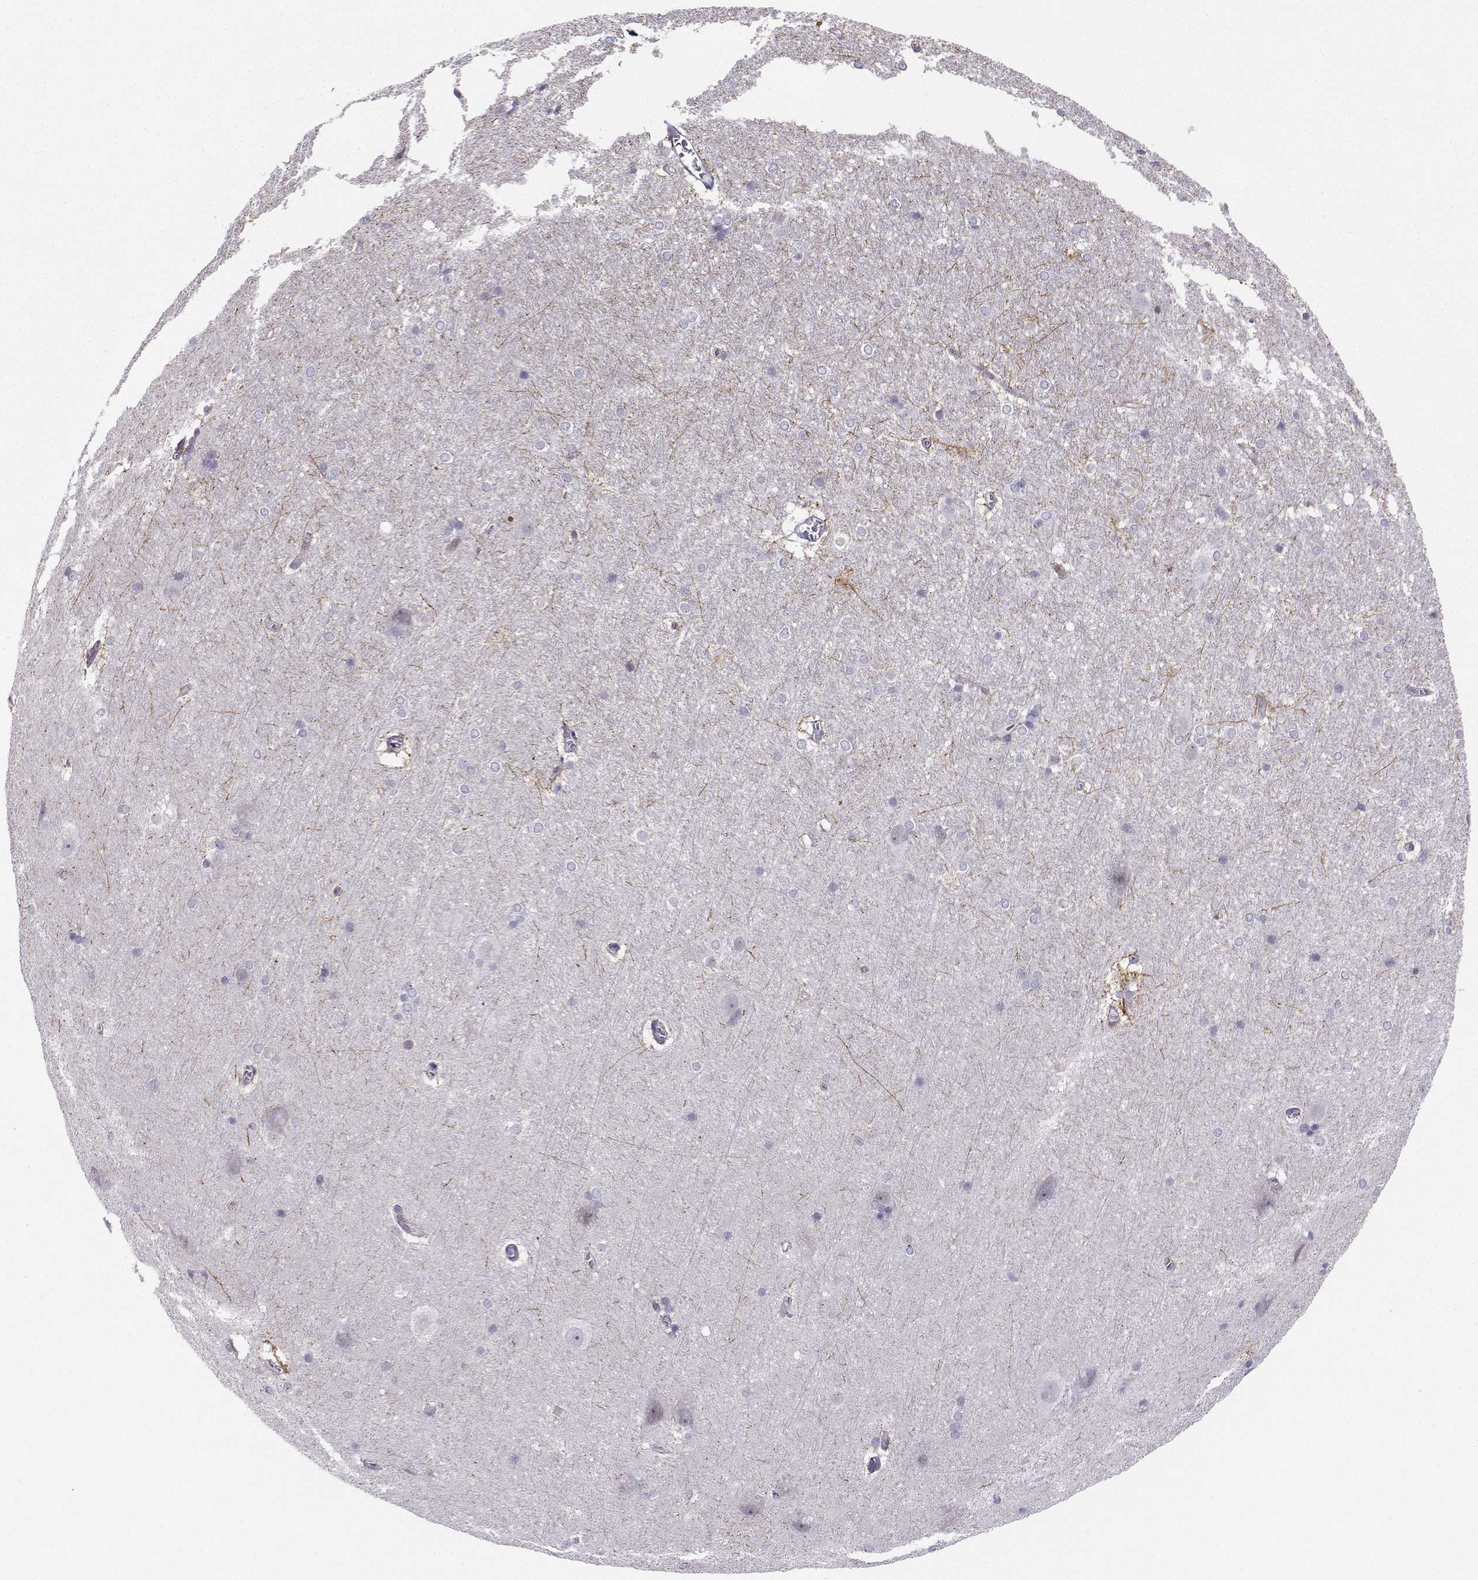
{"staining": {"intensity": "negative", "quantity": "none", "location": "none"}, "tissue": "hippocampus", "cell_type": "Glial cells", "image_type": "normal", "snomed": [{"axis": "morphology", "description": "Normal tissue, NOS"}, {"axis": "topography", "description": "Cerebral cortex"}, {"axis": "topography", "description": "Hippocampus"}], "caption": "High magnification brightfield microscopy of normal hippocampus stained with DAB (3,3'-diaminobenzidine) (brown) and counterstained with hematoxylin (blue): glial cells show no significant expression.", "gene": "DCLK3", "patient": {"sex": "female", "age": 19}}